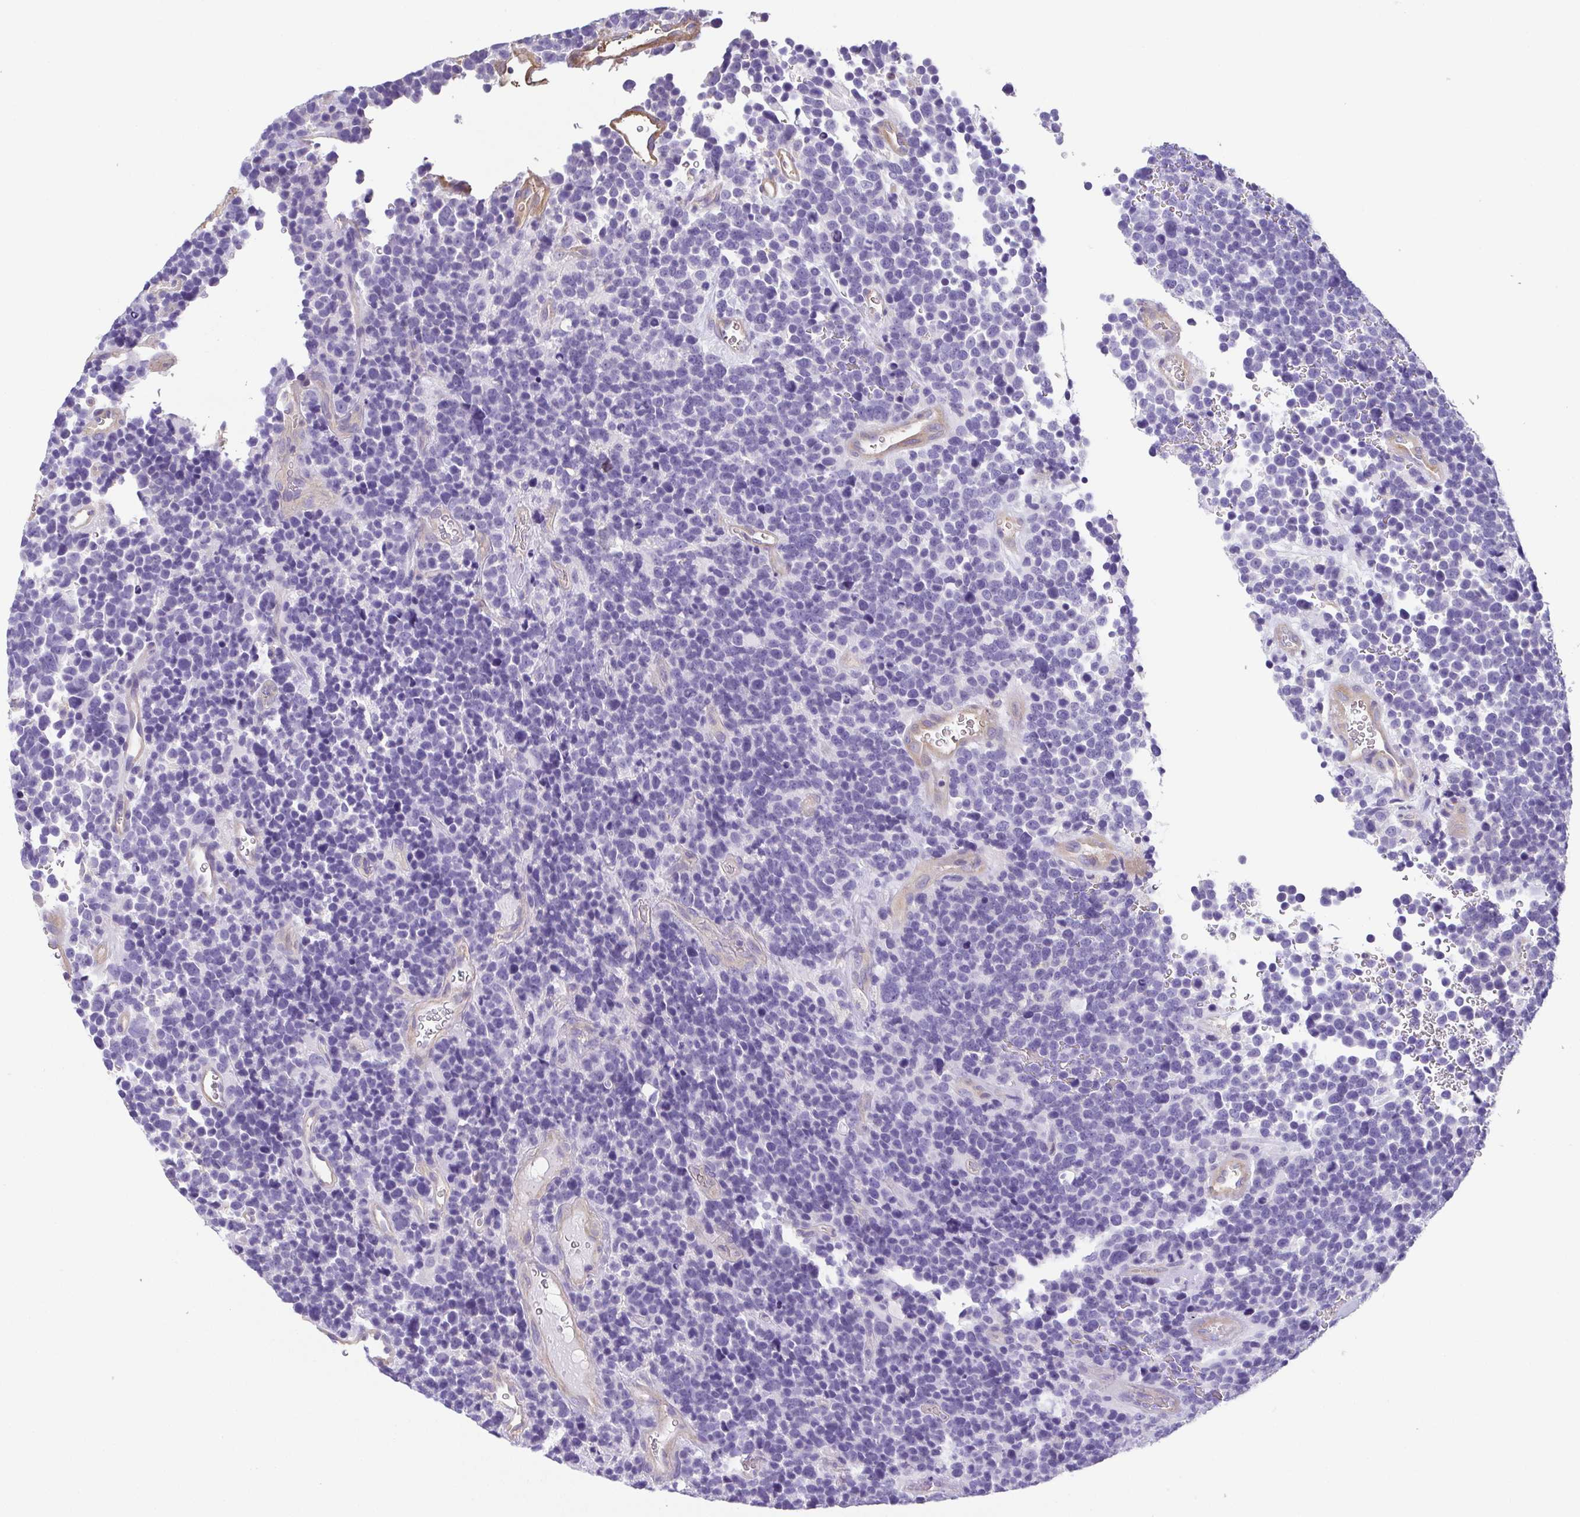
{"staining": {"intensity": "negative", "quantity": "none", "location": "none"}, "tissue": "glioma", "cell_type": "Tumor cells", "image_type": "cancer", "snomed": [{"axis": "morphology", "description": "Glioma, malignant, High grade"}, {"axis": "topography", "description": "Brain"}], "caption": "This is an immunohistochemistry (IHC) image of malignant high-grade glioma. There is no positivity in tumor cells.", "gene": "MYL6", "patient": {"sex": "male", "age": 33}}